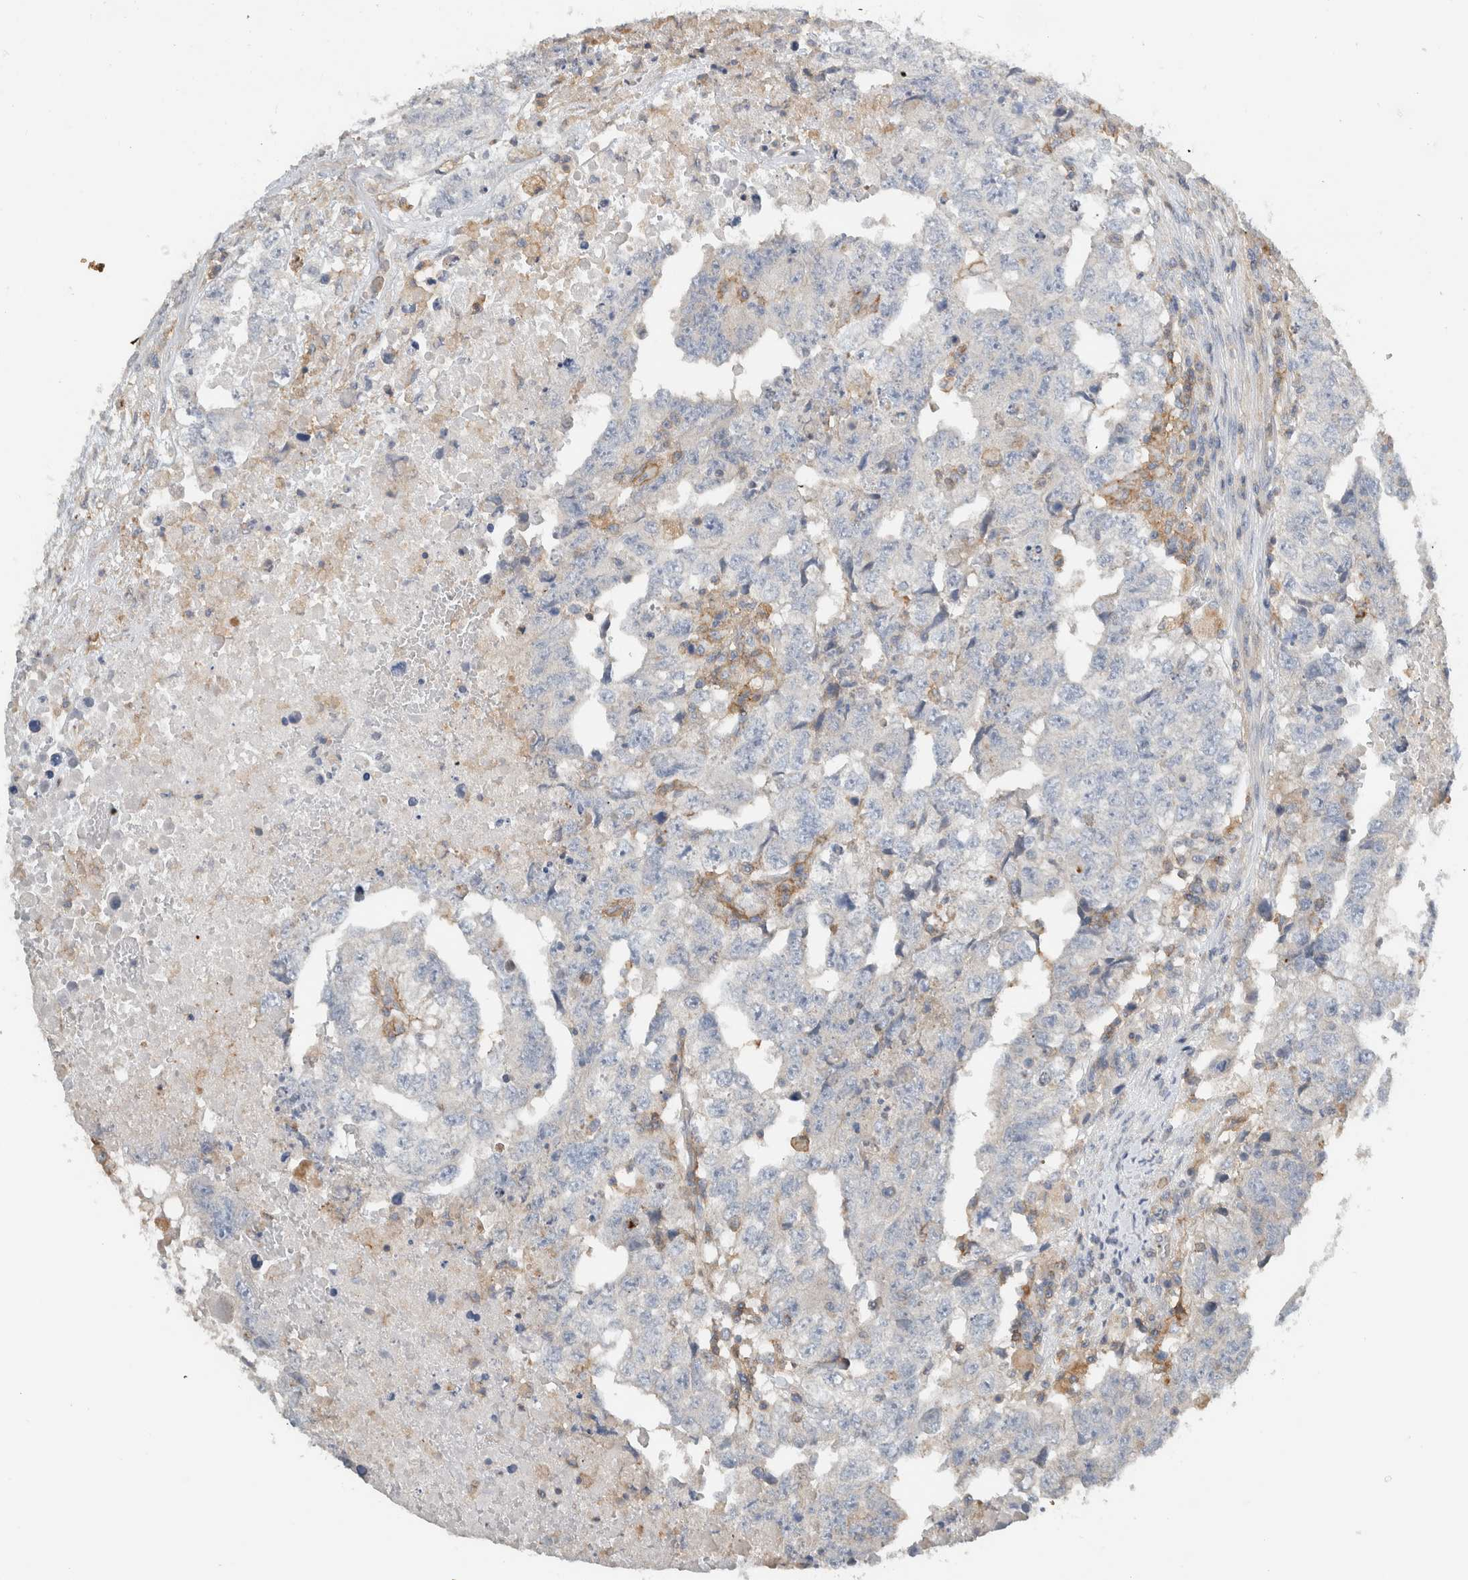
{"staining": {"intensity": "negative", "quantity": "none", "location": "none"}, "tissue": "testis cancer", "cell_type": "Tumor cells", "image_type": "cancer", "snomed": [{"axis": "morphology", "description": "Carcinoma, Embryonal, NOS"}, {"axis": "topography", "description": "Testis"}], "caption": "IHC of human testis cancer shows no expression in tumor cells.", "gene": "ERCC6L2", "patient": {"sex": "male", "age": 36}}